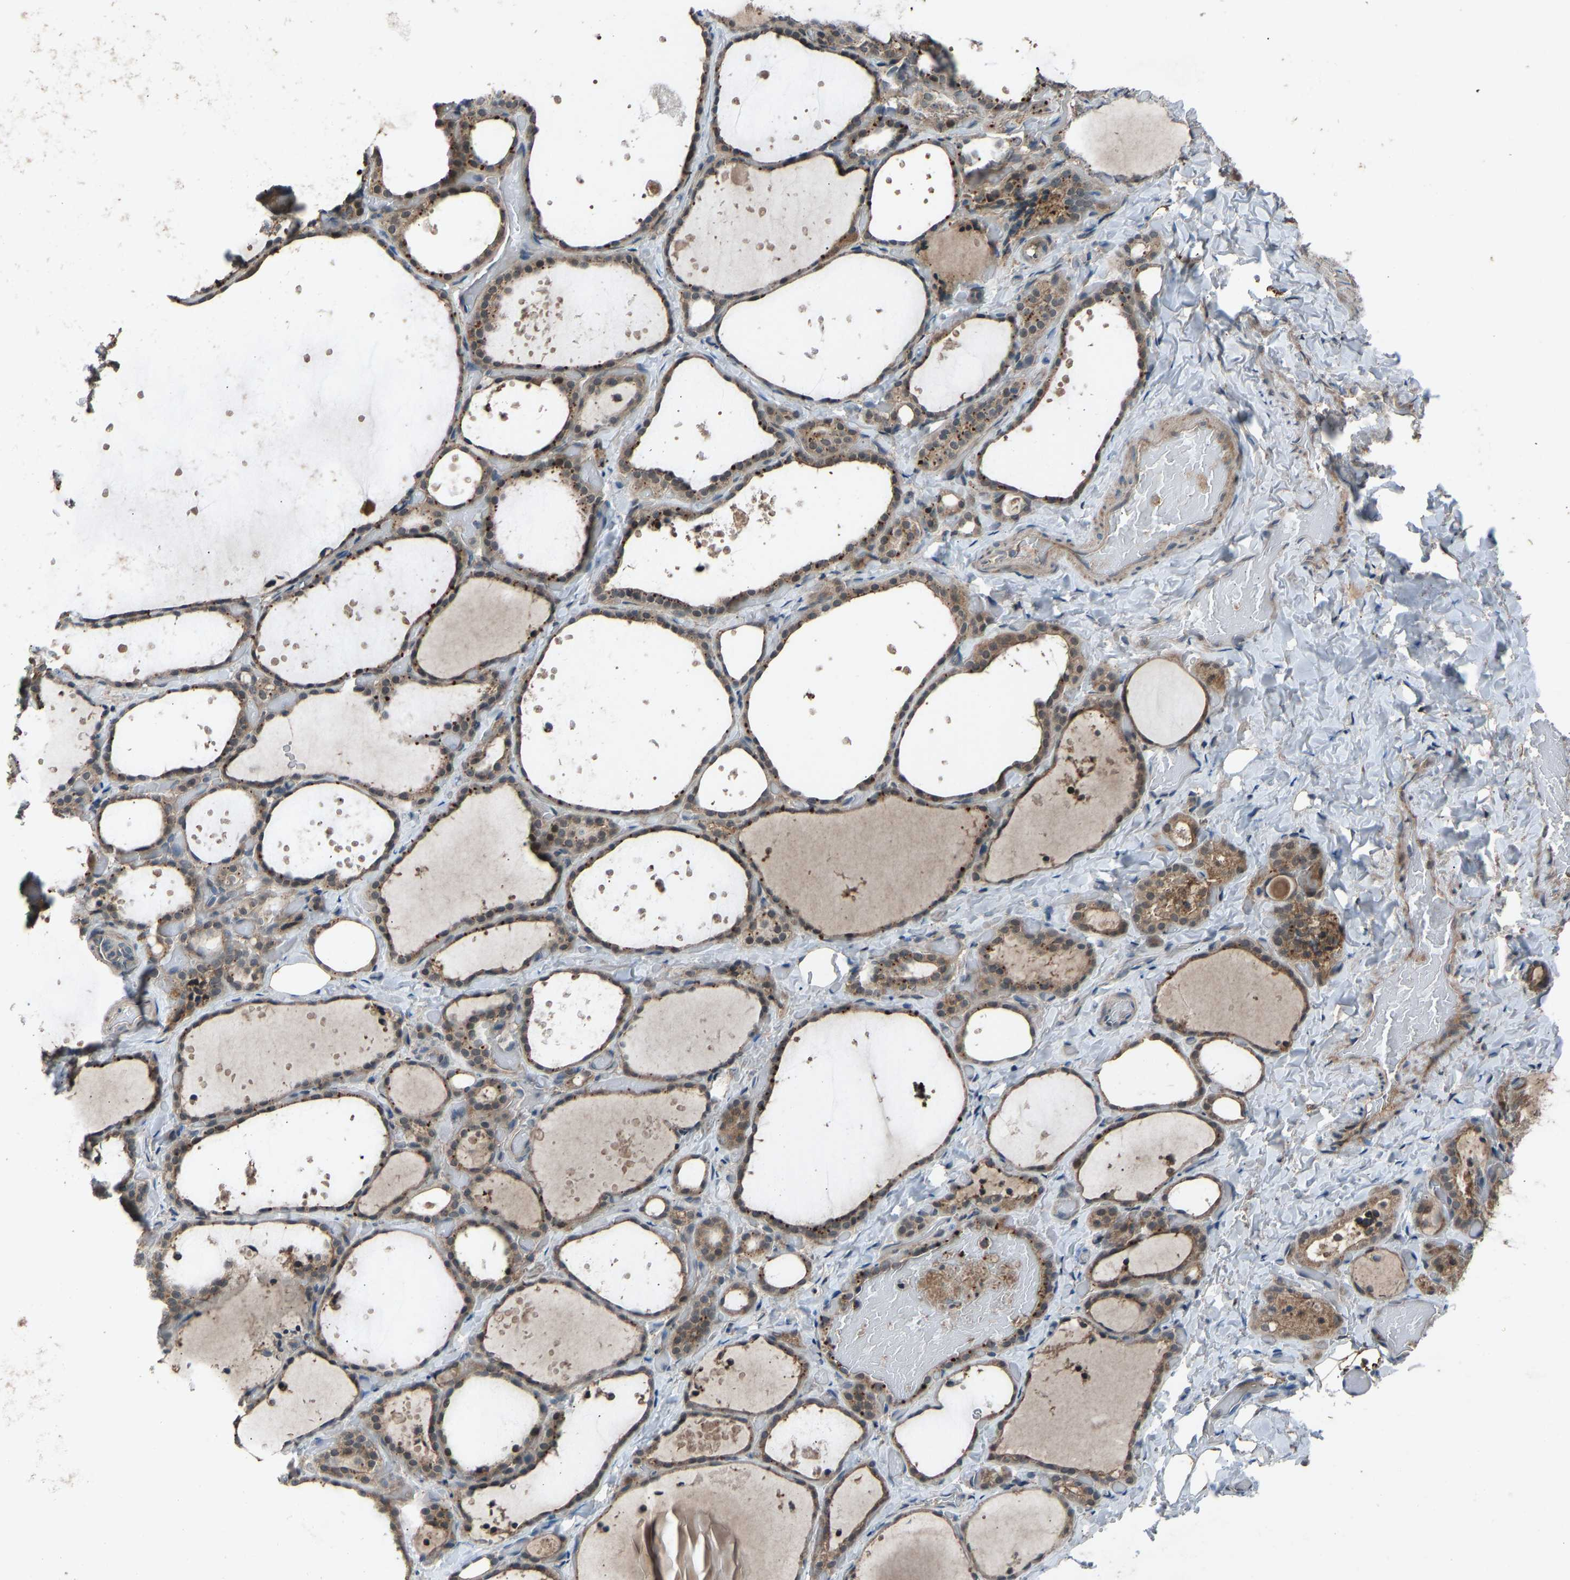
{"staining": {"intensity": "moderate", "quantity": ">75%", "location": "cytoplasmic/membranous"}, "tissue": "thyroid gland", "cell_type": "Glandular cells", "image_type": "normal", "snomed": [{"axis": "morphology", "description": "Normal tissue, NOS"}, {"axis": "topography", "description": "Thyroid gland"}], "caption": "The histopathology image shows a brown stain indicating the presence of a protein in the cytoplasmic/membranous of glandular cells in thyroid gland. (brown staining indicates protein expression, while blue staining denotes nuclei).", "gene": "SLC43A1", "patient": {"sex": "female", "age": 44}}